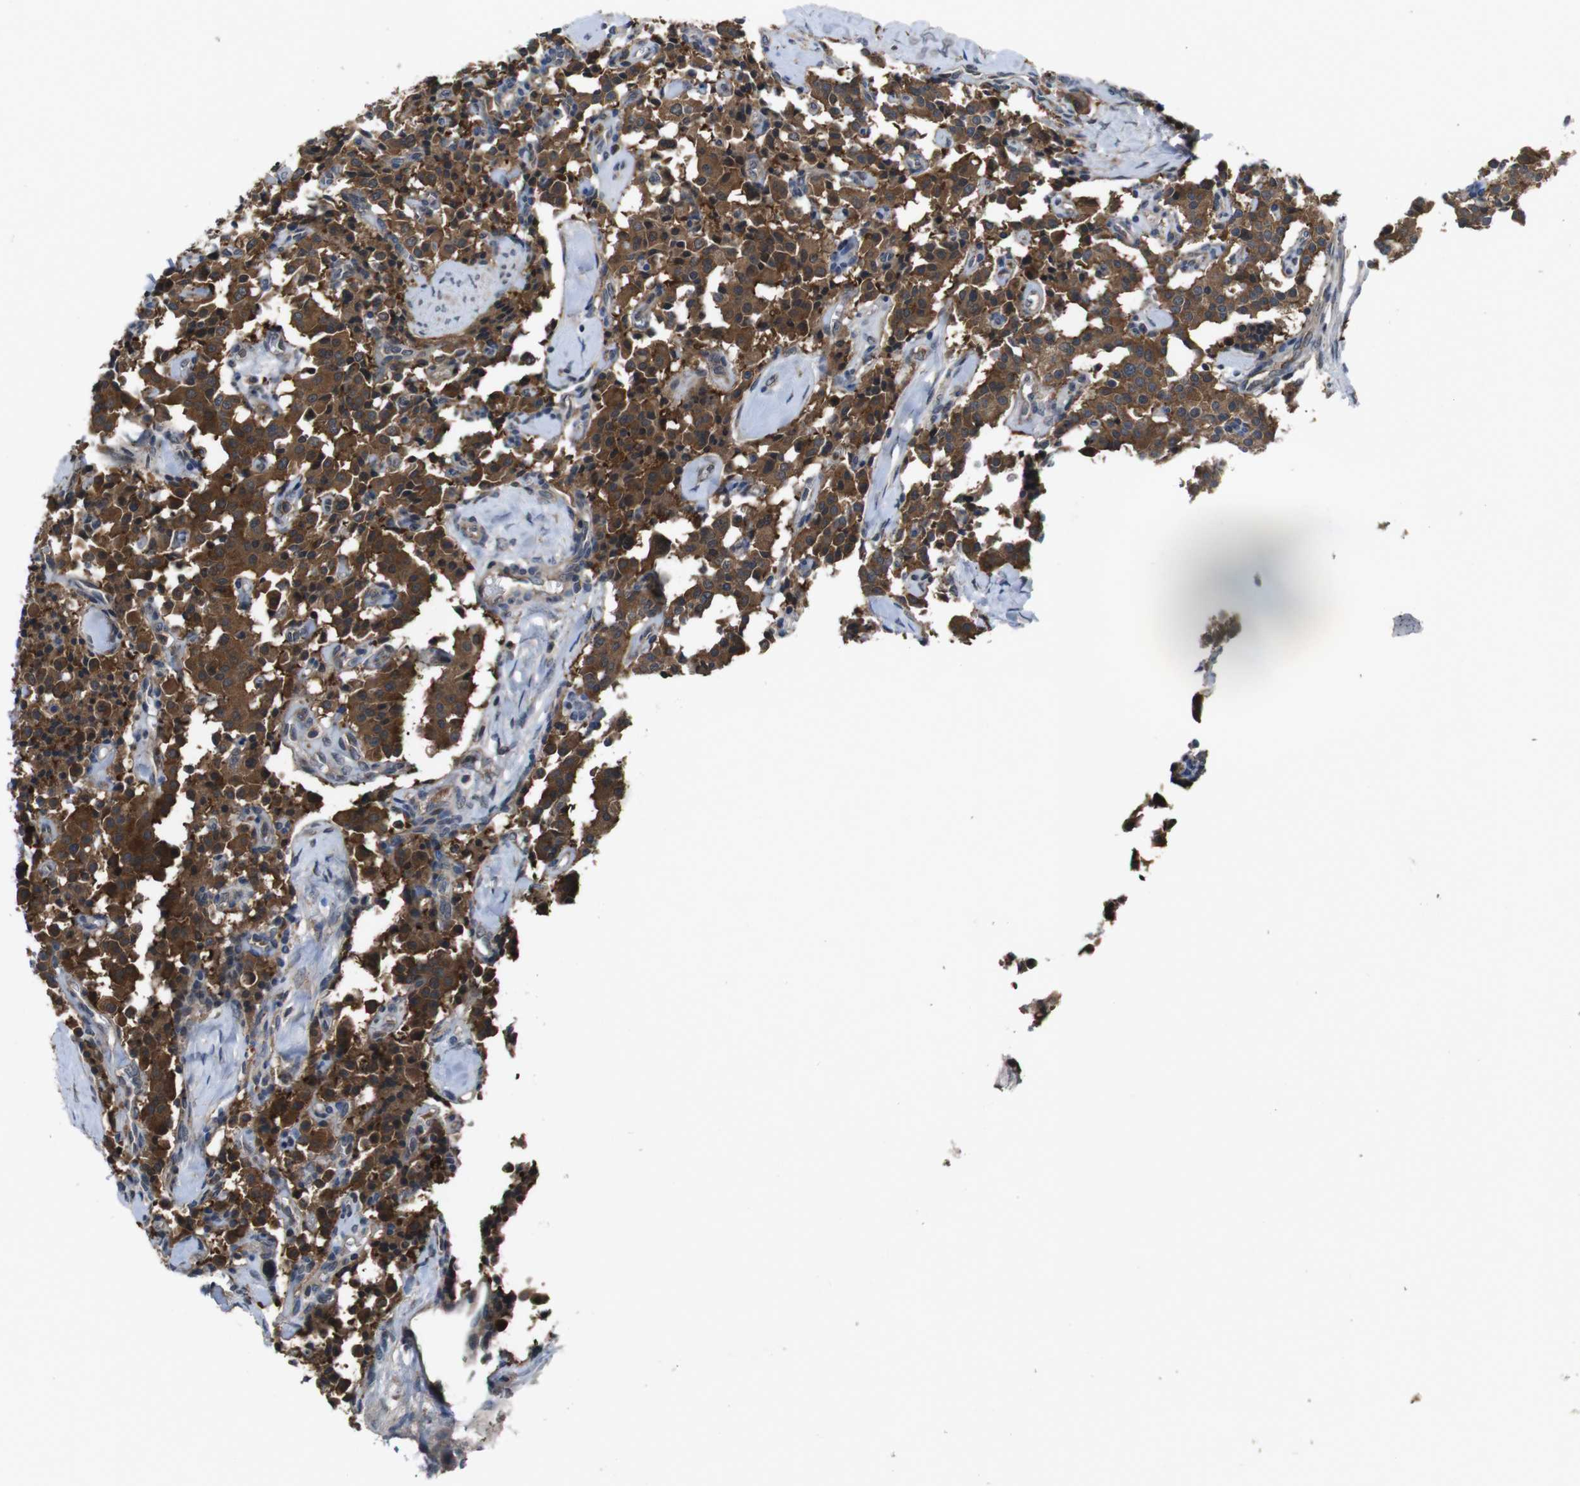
{"staining": {"intensity": "strong", "quantity": ">75%", "location": "cytoplasmic/membranous"}, "tissue": "carcinoid", "cell_type": "Tumor cells", "image_type": "cancer", "snomed": [{"axis": "morphology", "description": "Carcinoid, malignant, NOS"}, {"axis": "topography", "description": "Lung"}], "caption": "Immunohistochemistry of carcinoid exhibits high levels of strong cytoplasmic/membranous positivity in approximately >75% of tumor cells. Immunohistochemistry (ihc) stains the protein in brown and the nuclei are stained blue.", "gene": "SLC22A23", "patient": {"sex": "male", "age": 30}}